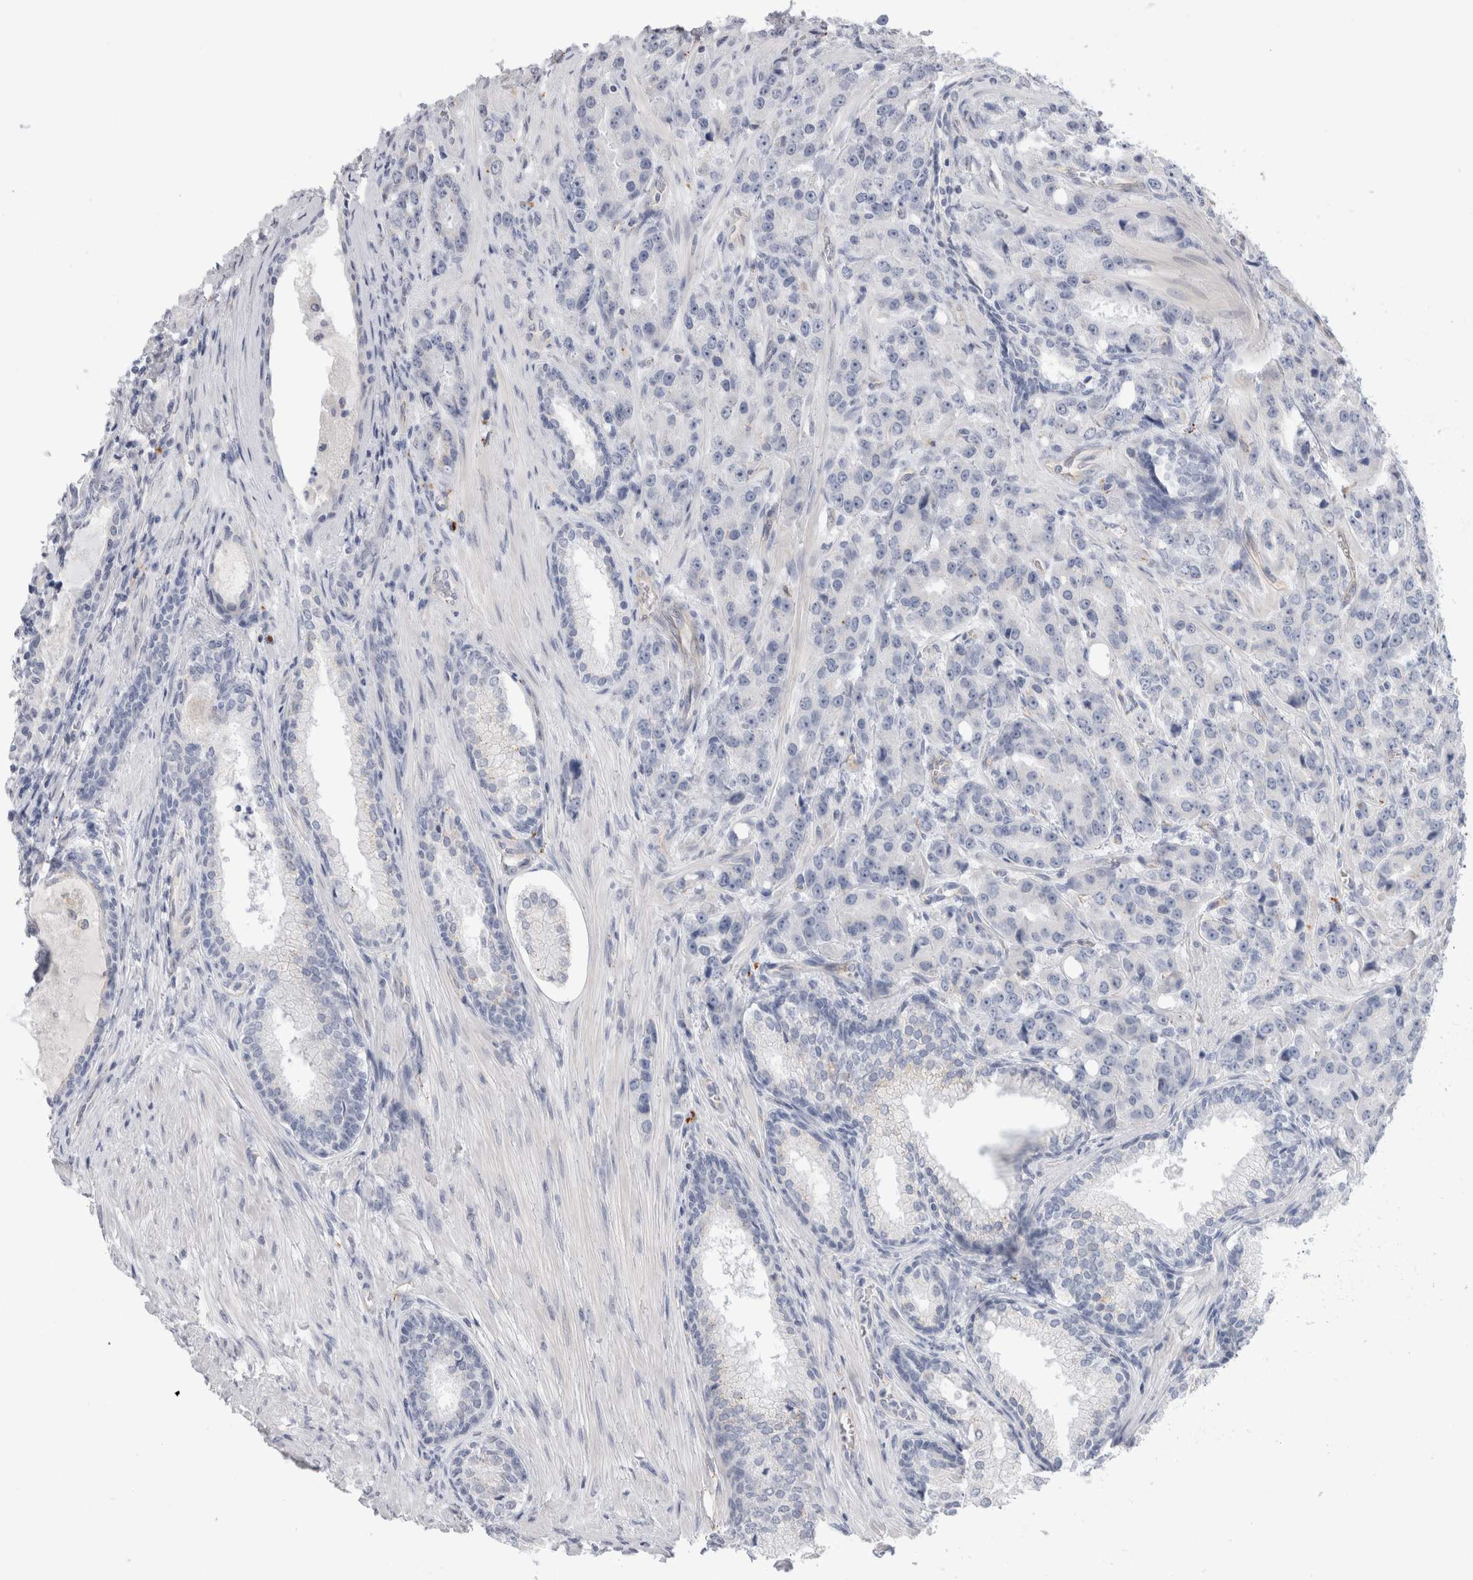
{"staining": {"intensity": "weak", "quantity": "<25%", "location": "cytoplasmic/membranous"}, "tissue": "prostate cancer", "cell_type": "Tumor cells", "image_type": "cancer", "snomed": [{"axis": "morphology", "description": "Adenocarcinoma, High grade"}, {"axis": "topography", "description": "Prostate"}], "caption": "Immunohistochemistry (IHC) of human prostate adenocarcinoma (high-grade) demonstrates no expression in tumor cells.", "gene": "ANKMY1", "patient": {"sex": "male", "age": 60}}